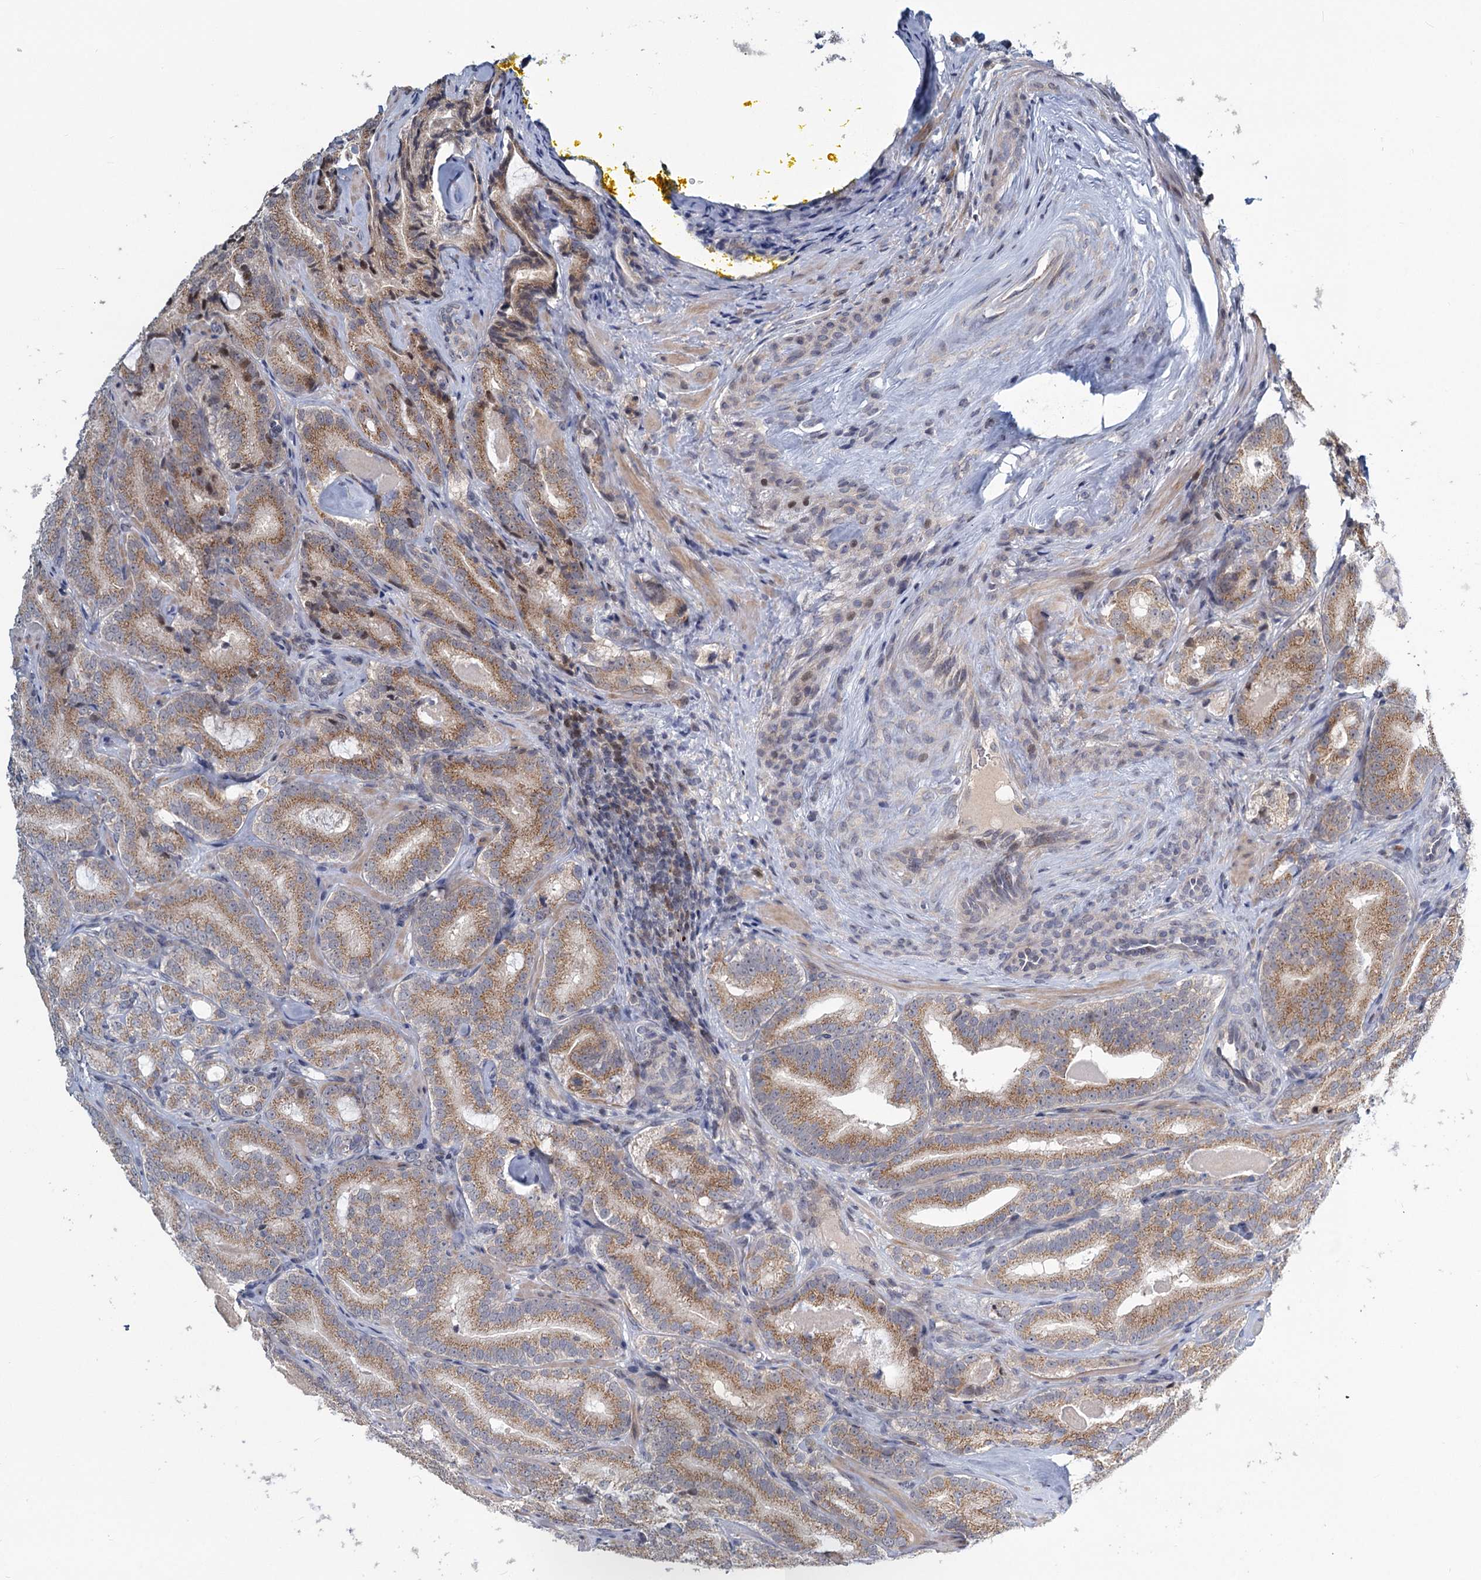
{"staining": {"intensity": "moderate", "quantity": ">75%", "location": "cytoplasmic/membranous"}, "tissue": "prostate cancer", "cell_type": "Tumor cells", "image_type": "cancer", "snomed": [{"axis": "morphology", "description": "Adenocarcinoma, High grade"}, {"axis": "topography", "description": "Prostate"}], "caption": "Brown immunohistochemical staining in prostate high-grade adenocarcinoma shows moderate cytoplasmic/membranous expression in about >75% of tumor cells. The protein is stained brown, and the nuclei are stained in blue (DAB IHC with brightfield microscopy, high magnification).", "gene": "STAP1", "patient": {"sex": "male", "age": 57}}